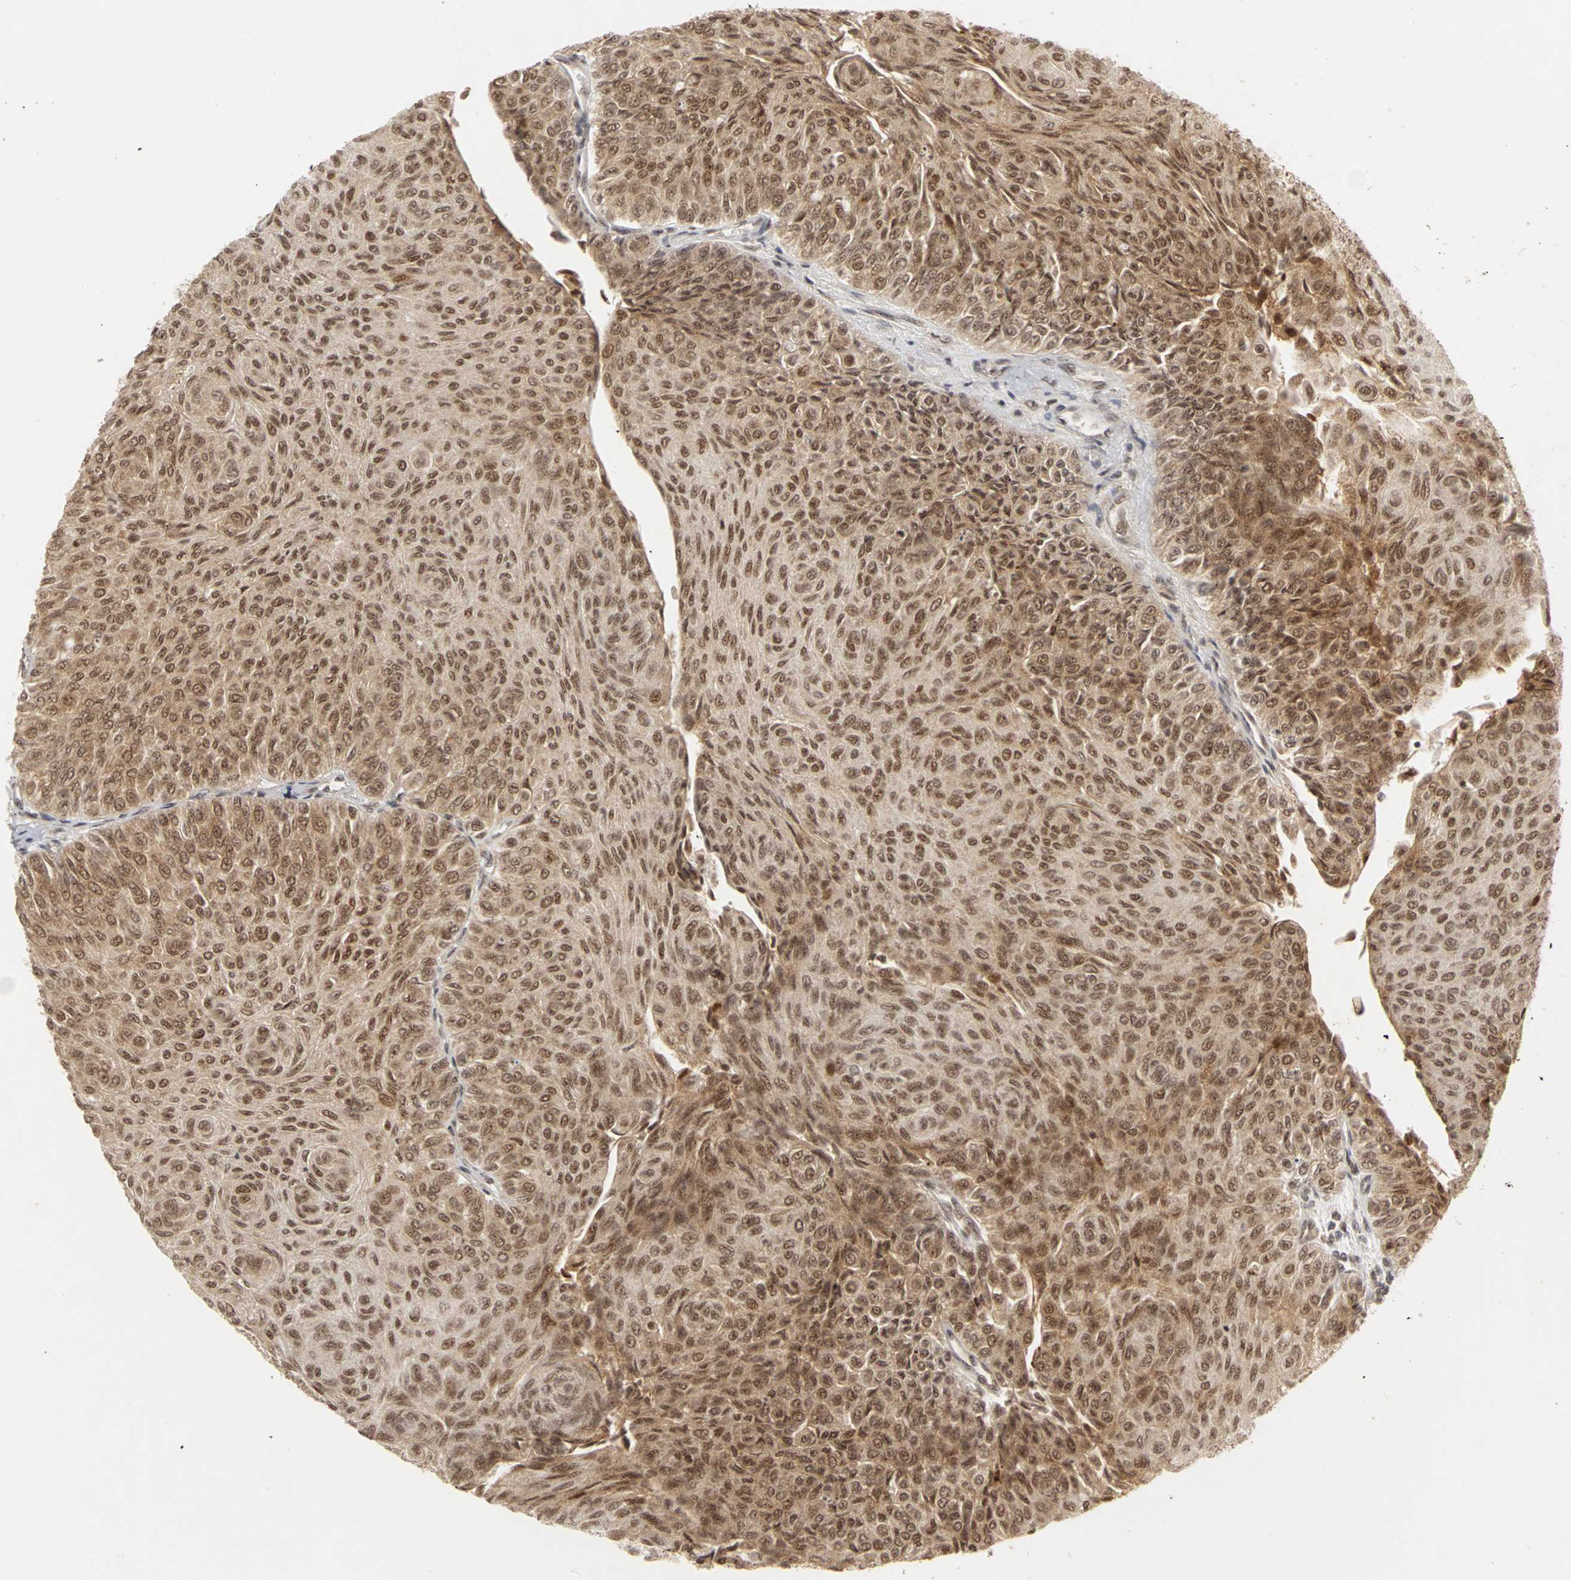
{"staining": {"intensity": "moderate", "quantity": ">75%", "location": "cytoplasmic/membranous,nuclear"}, "tissue": "urothelial cancer", "cell_type": "Tumor cells", "image_type": "cancer", "snomed": [{"axis": "morphology", "description": "Urothelial carcinoma, Low grade"}, {"axis": "topography", "description": "Urinary bladder"}], "caption": "Immunohistochemical staining of urothelial carcinoma (low-grade) exhibits moderate cytoplasmic/membranous and nuclear protein staining in approximately >75% of tumor cells.", "gene": "CSNK2B", "patient": {"sex": "male", "age": 78}}